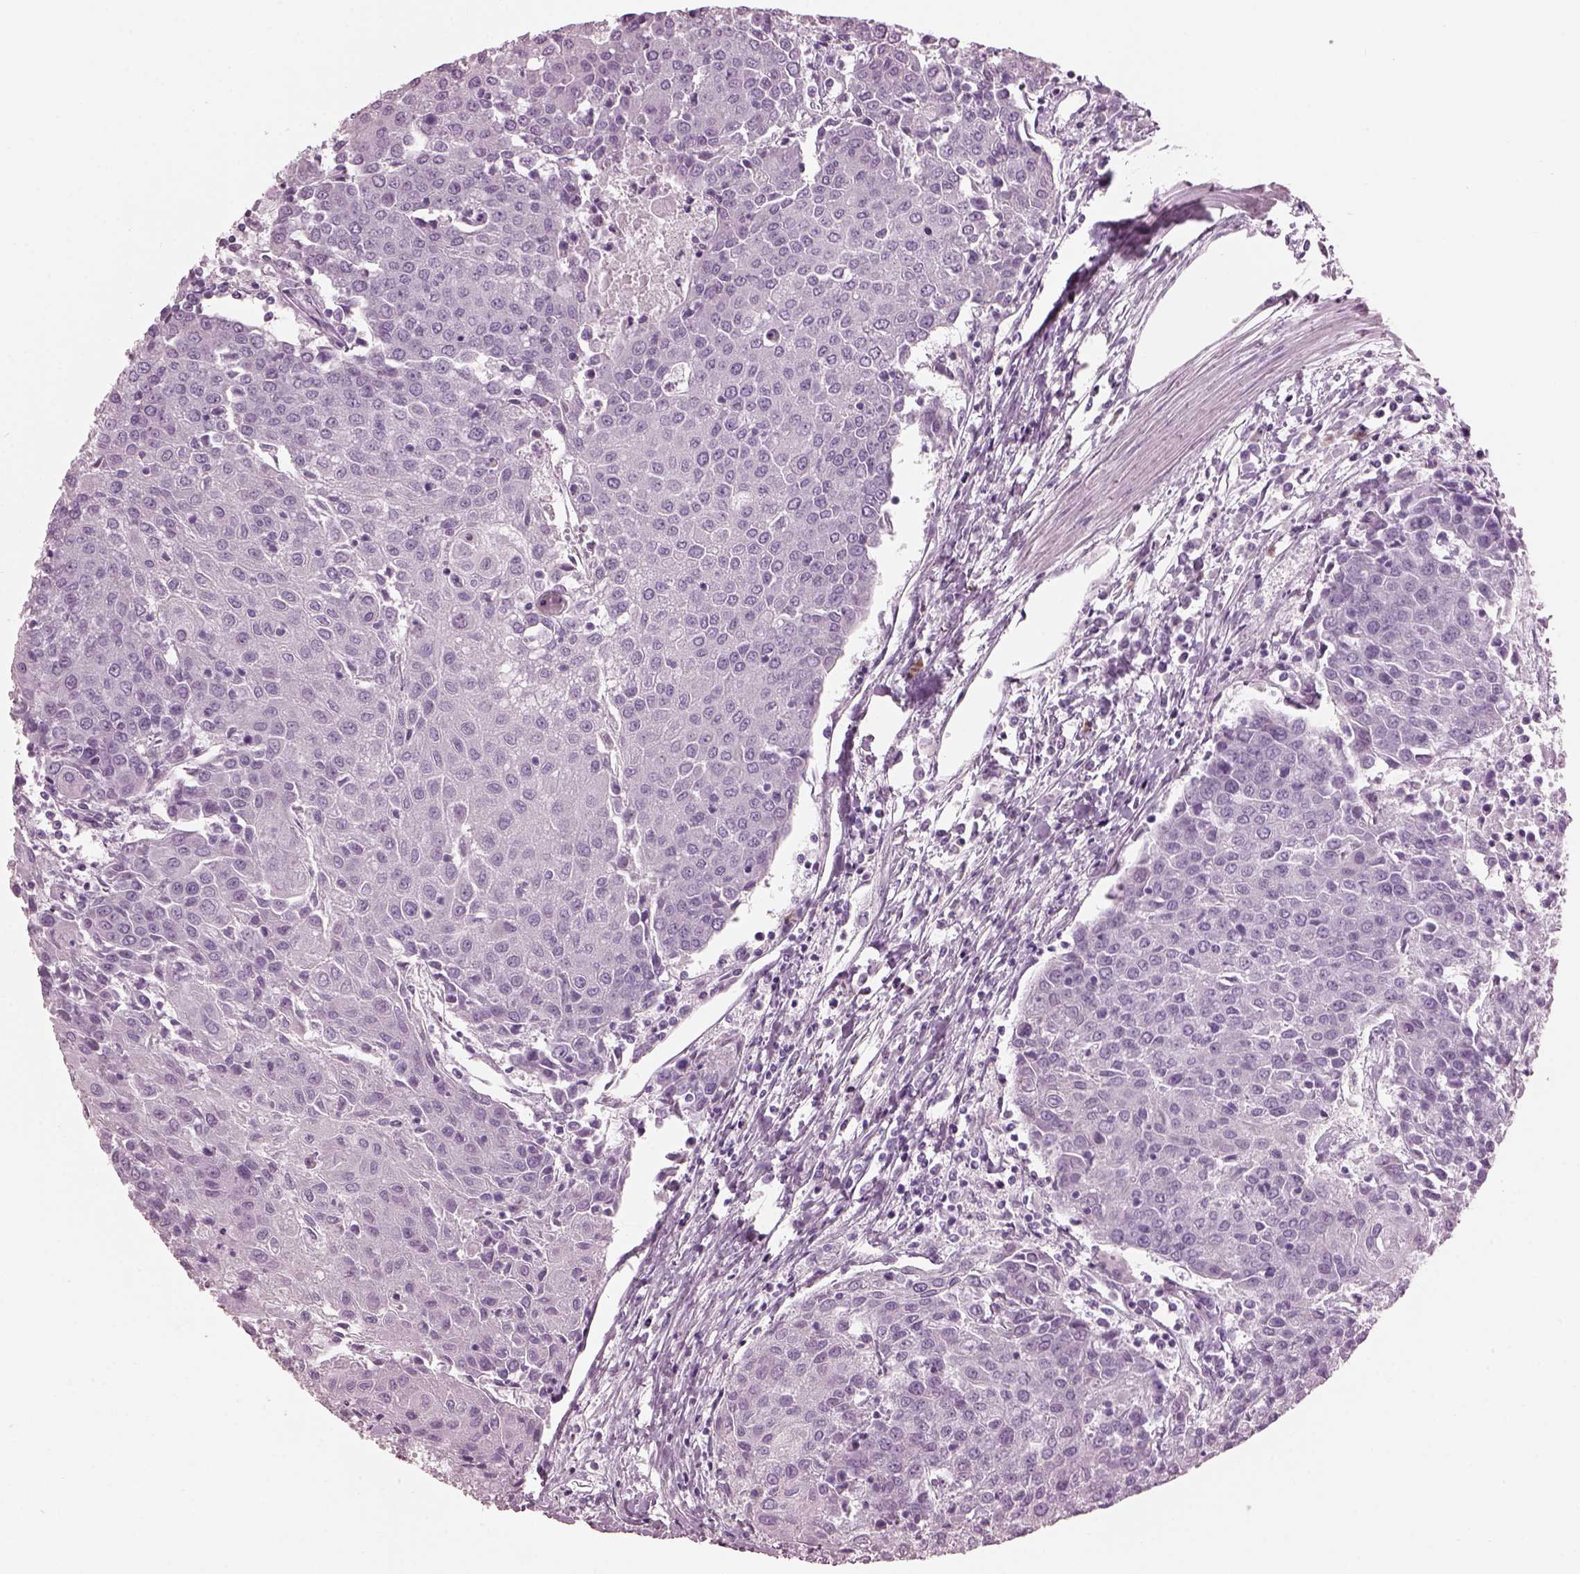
{"staining": {"intensity": "negative", "quantity": "none", "location": "none"}, "tissue": "urothelial cancer", "cell_type": "Tumor cells", "image_type": "cancer", "snomed": [{"axis": "morphology", "description": "Urothelial carcinoma, High grade"}, {"axis": "topography", "description": "Urinary bladder"}], "caption": "This is an immunohistochemistry (IHC) histopathology image of human urothelial cancer. There is no expression in tumor cells.", "gene": "HYDIN", "patient": {"sex": "female", "age": 85}}